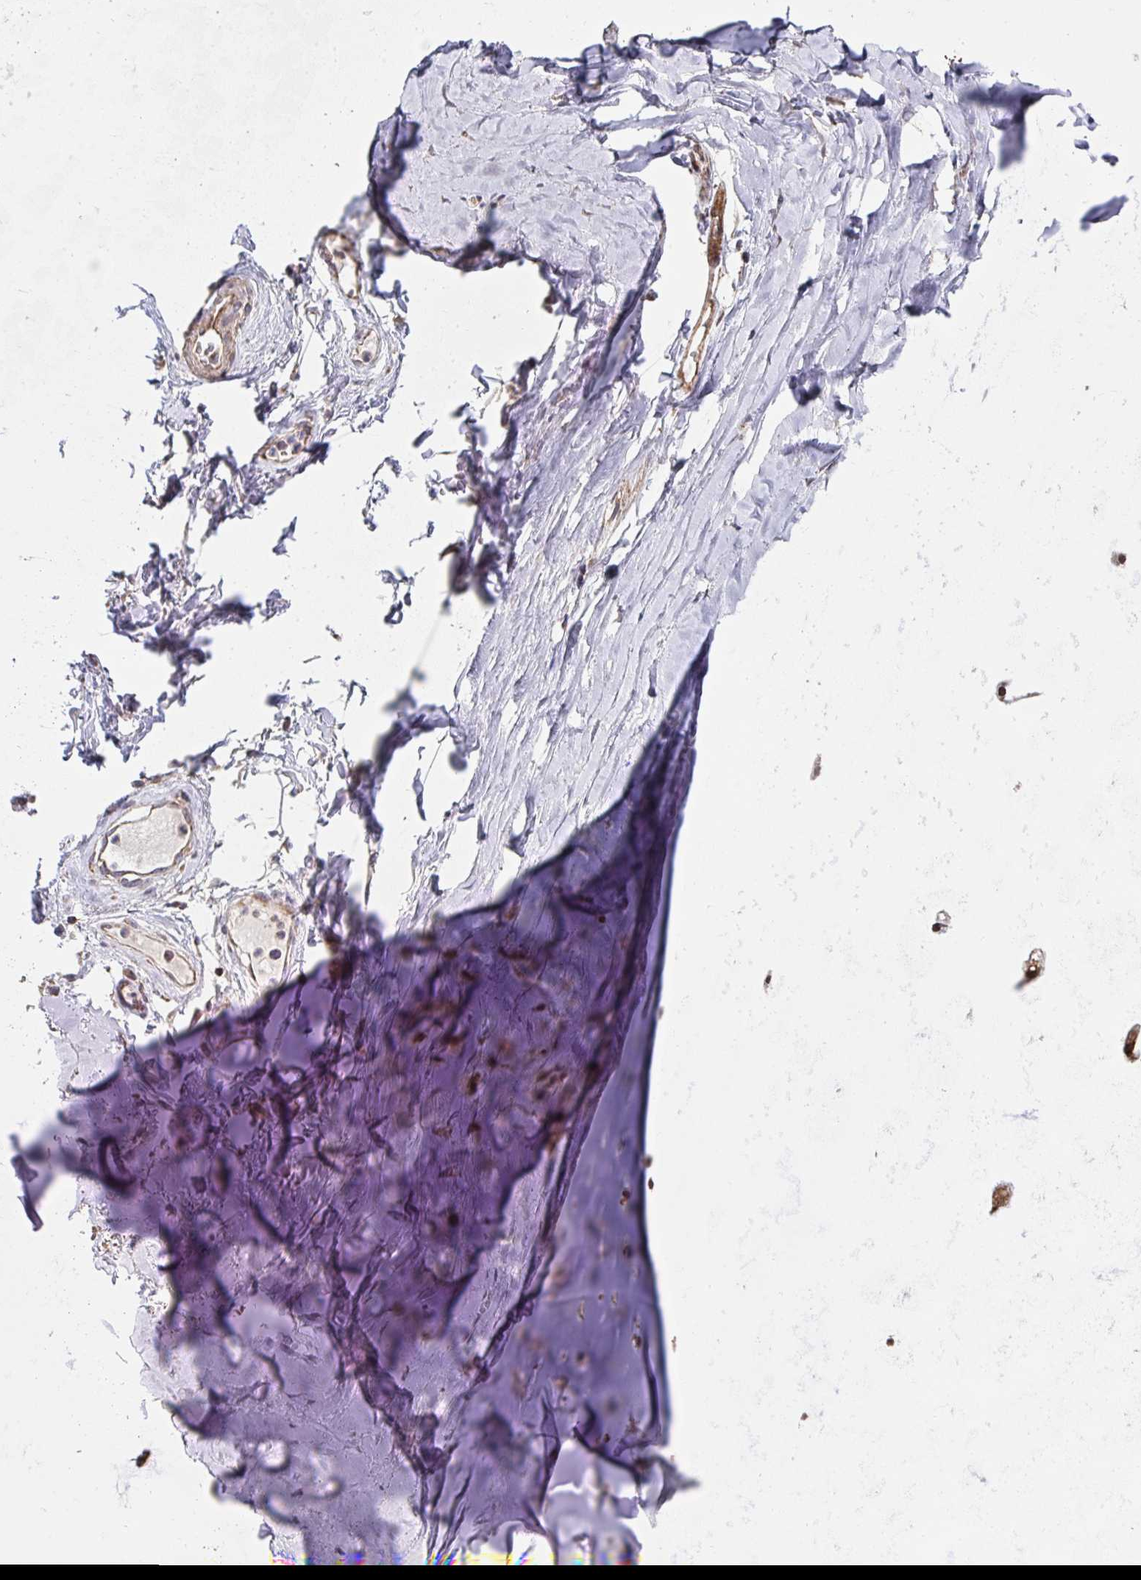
{"staining": {"intensity": "weak", "quantity": ">75%", "location": "cytoplasmic/membranous"}, "tissue": "adipose tissue", "cell_type": "Adipocytes", "image_type": "normal", "snomed": [{"axis": "morphology", "description": "Normal tissue, NOS"}, {"axis": "topography", "description": "Cartilage tissue"}, {"axis": "topography", "description": "Nasopharynx"}, {"axis": "topography", "description": "Thyroid gland"}], "caption": "Adipocytes display low levels of weak cytoplasmic/membranous expression in about >75% of cells in benign human adipose tissue.", "gene": "AGTPBP1", "patient": {"sex": "male", "age": 63}}